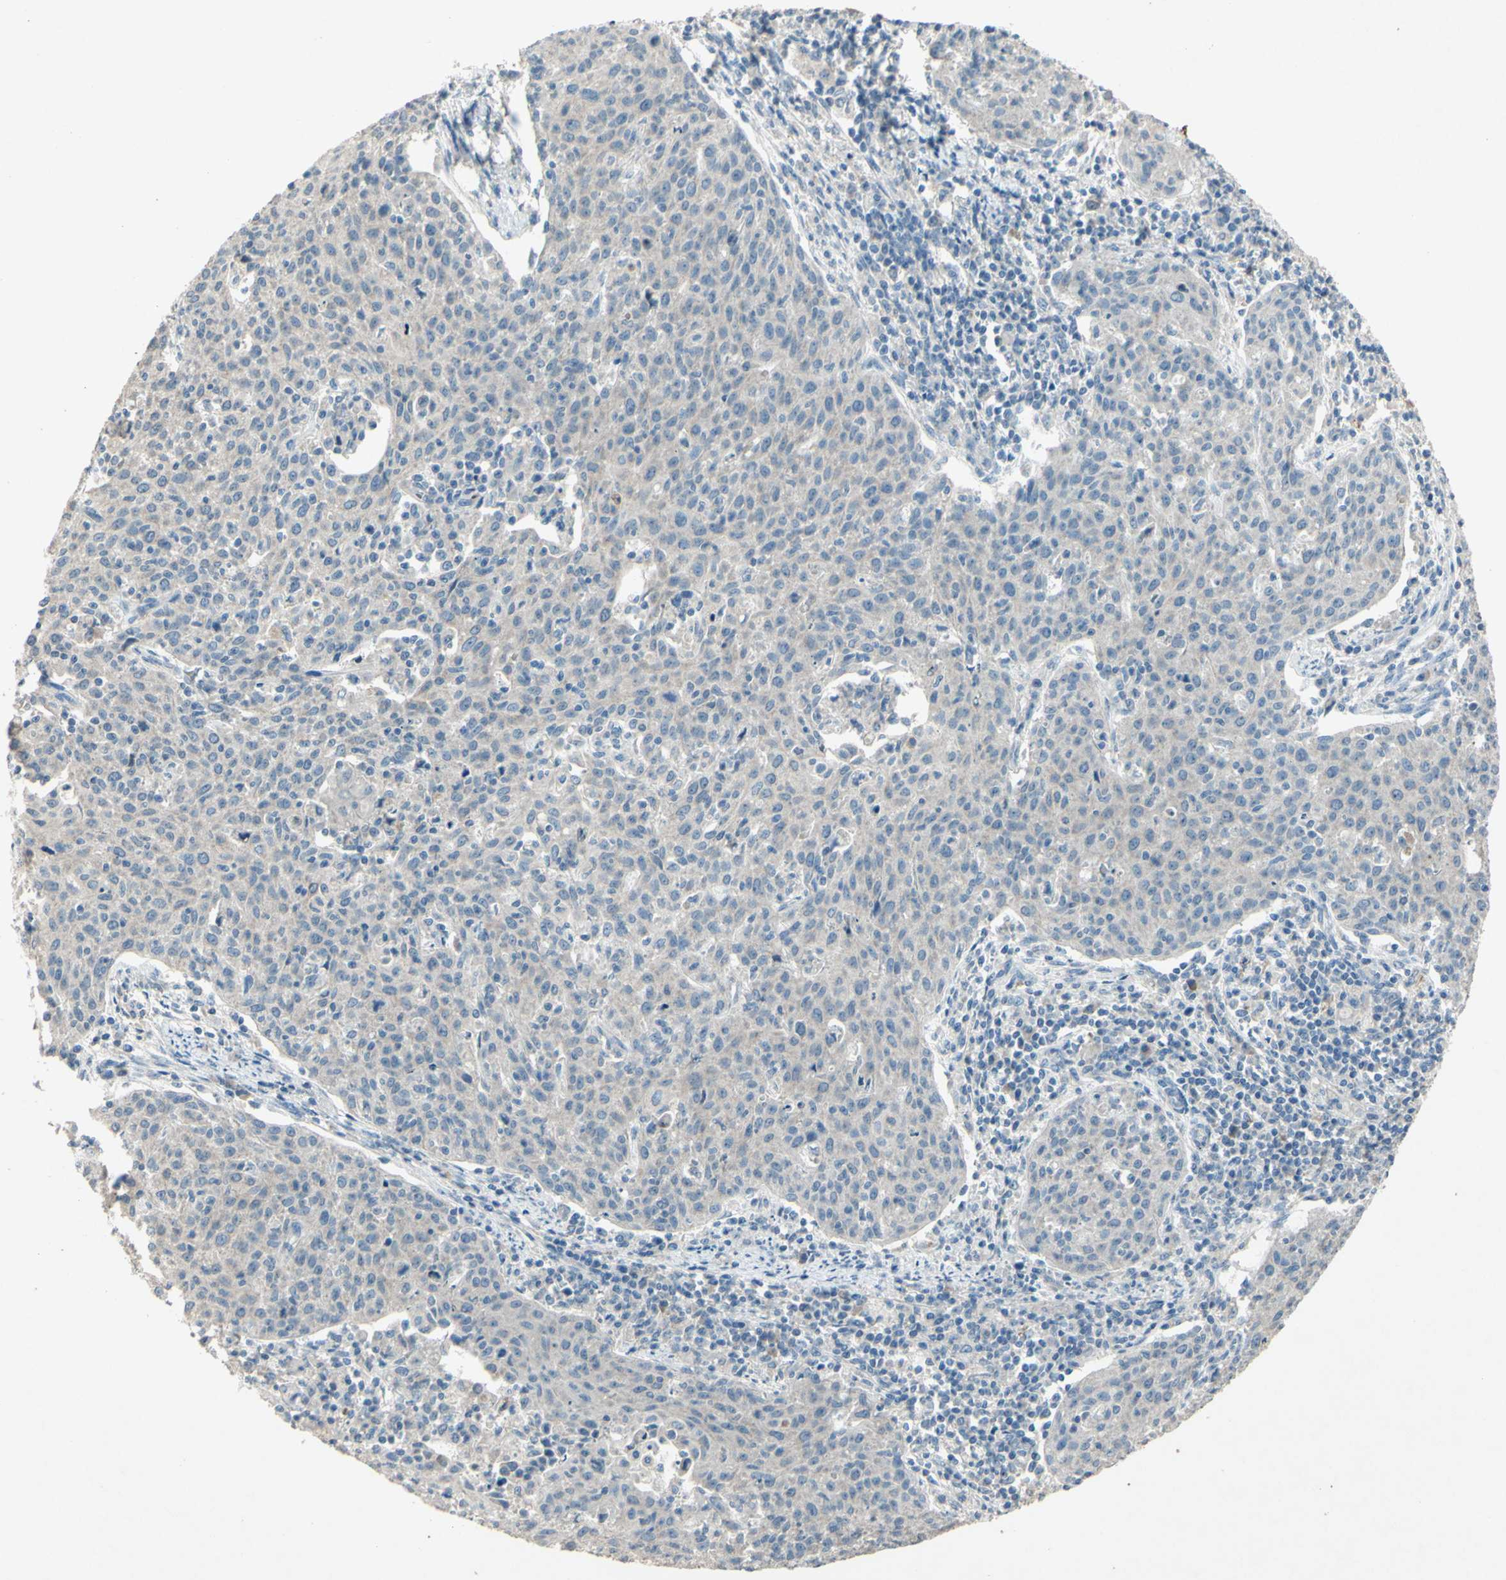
{"staining": {"intensity": "negative", "quantity": "none", "location": "none"}, "tissue": "cervical cancer", "cell_type": "Tumor cells", "image_type": "cancer", "snomed": [{"axis": "morphology", "description": "Squamous cell carcinoma, NOS"}, {"axis": "topography", "description": "Cervix"}], "caption": "This photomicrograph is of cervical cancer (squamous cell carcinoma) stained with immunohistochemistry to label a protein in brown with the nuclei are counter-stained blue. There is no staining in tumor cells. (Stains: DAB (3,3'-diaminobenzidine) immunohistochemistry (IHC) with hematoxylin counter stain, Microscopy: brightfield microscopy at high magnification).", "gene": "TIMM21", "patient": {"sex": "female", "age": 38}}